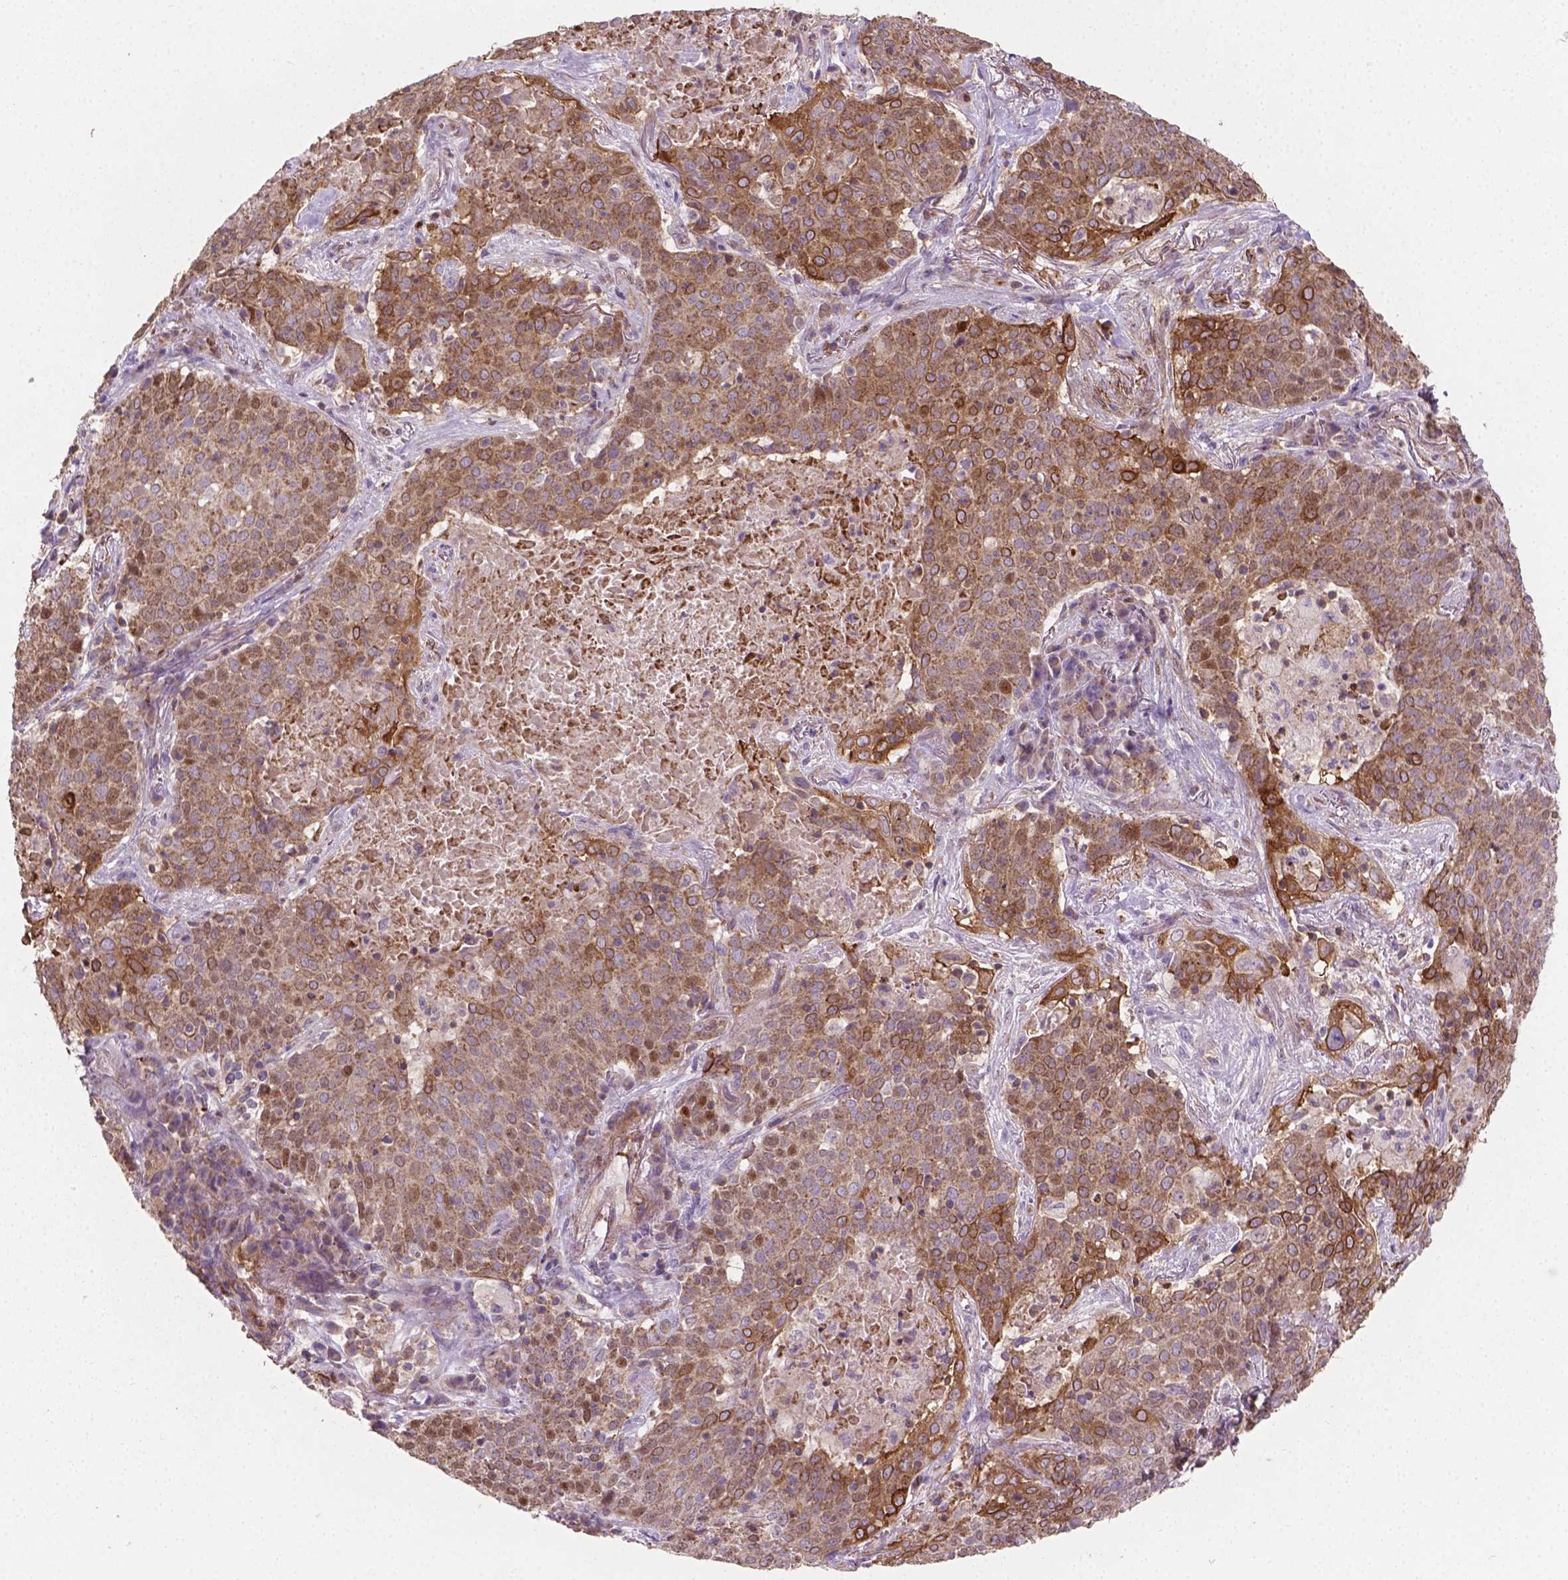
{"staining": {"intensity": "moderate", "quantity": ">75%", "location": "cytoplasmic/membranous,nuclear"}, "tissue": "lung cancer", "cell_type": "Tumor cells", "image_type": "cancer", "snomed": [{"axis": "morphology", "description": "Squamous cell carcinoma, NOS"}, {"axis": "topography", "description": "Lung"}], "caption": "Protein expression analysis of human squamous cell carcinoma (lung) reveals moderate cytoplasmic/membranous and nuclear staining in approximately >75% of tumor cells.", "gene": "TCAF1", "patient": {"sex": "male", "age": 82}}